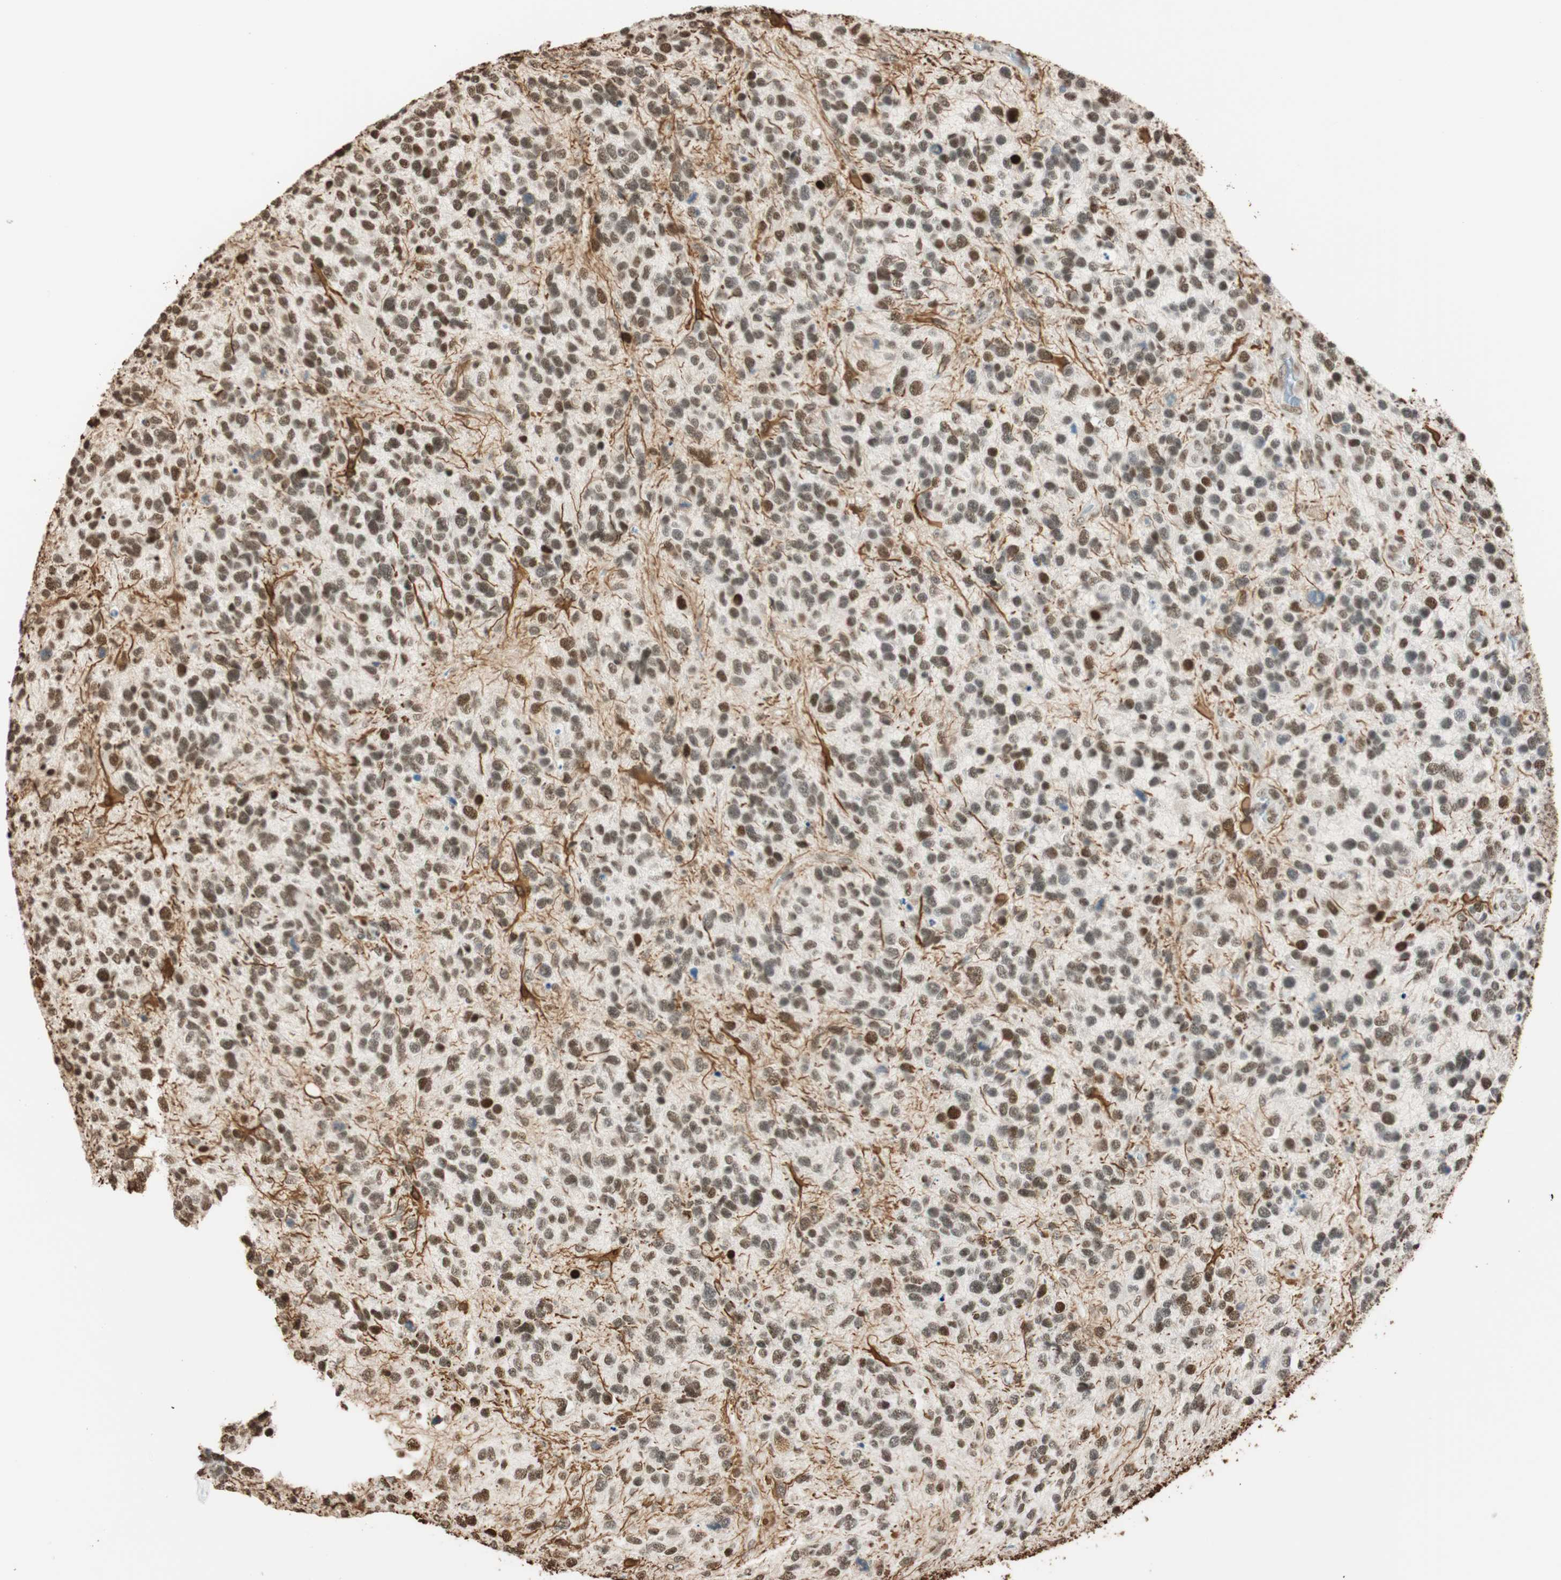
{"staining": {"intensity": "moderate", "quantity": ">75%", "location": "nuclear"}, "tissue": "glioma", "cell_type": "Tumor cells", "image_type": "cancer", "snomed": [{"axis": "morphology", "description": "Glioma, malignant, High grade"}, {"axis": "topography", "description": "Cerebral cortex"}], "caption": "Protein staining reveals moderate nuclear positivity in approximately >75% of tumor cells in glioma. (DAB IHC with brightfield microscopy, high magnification).", "gene": "FANCG", "patient": {"sex": "male", "age": 76}}